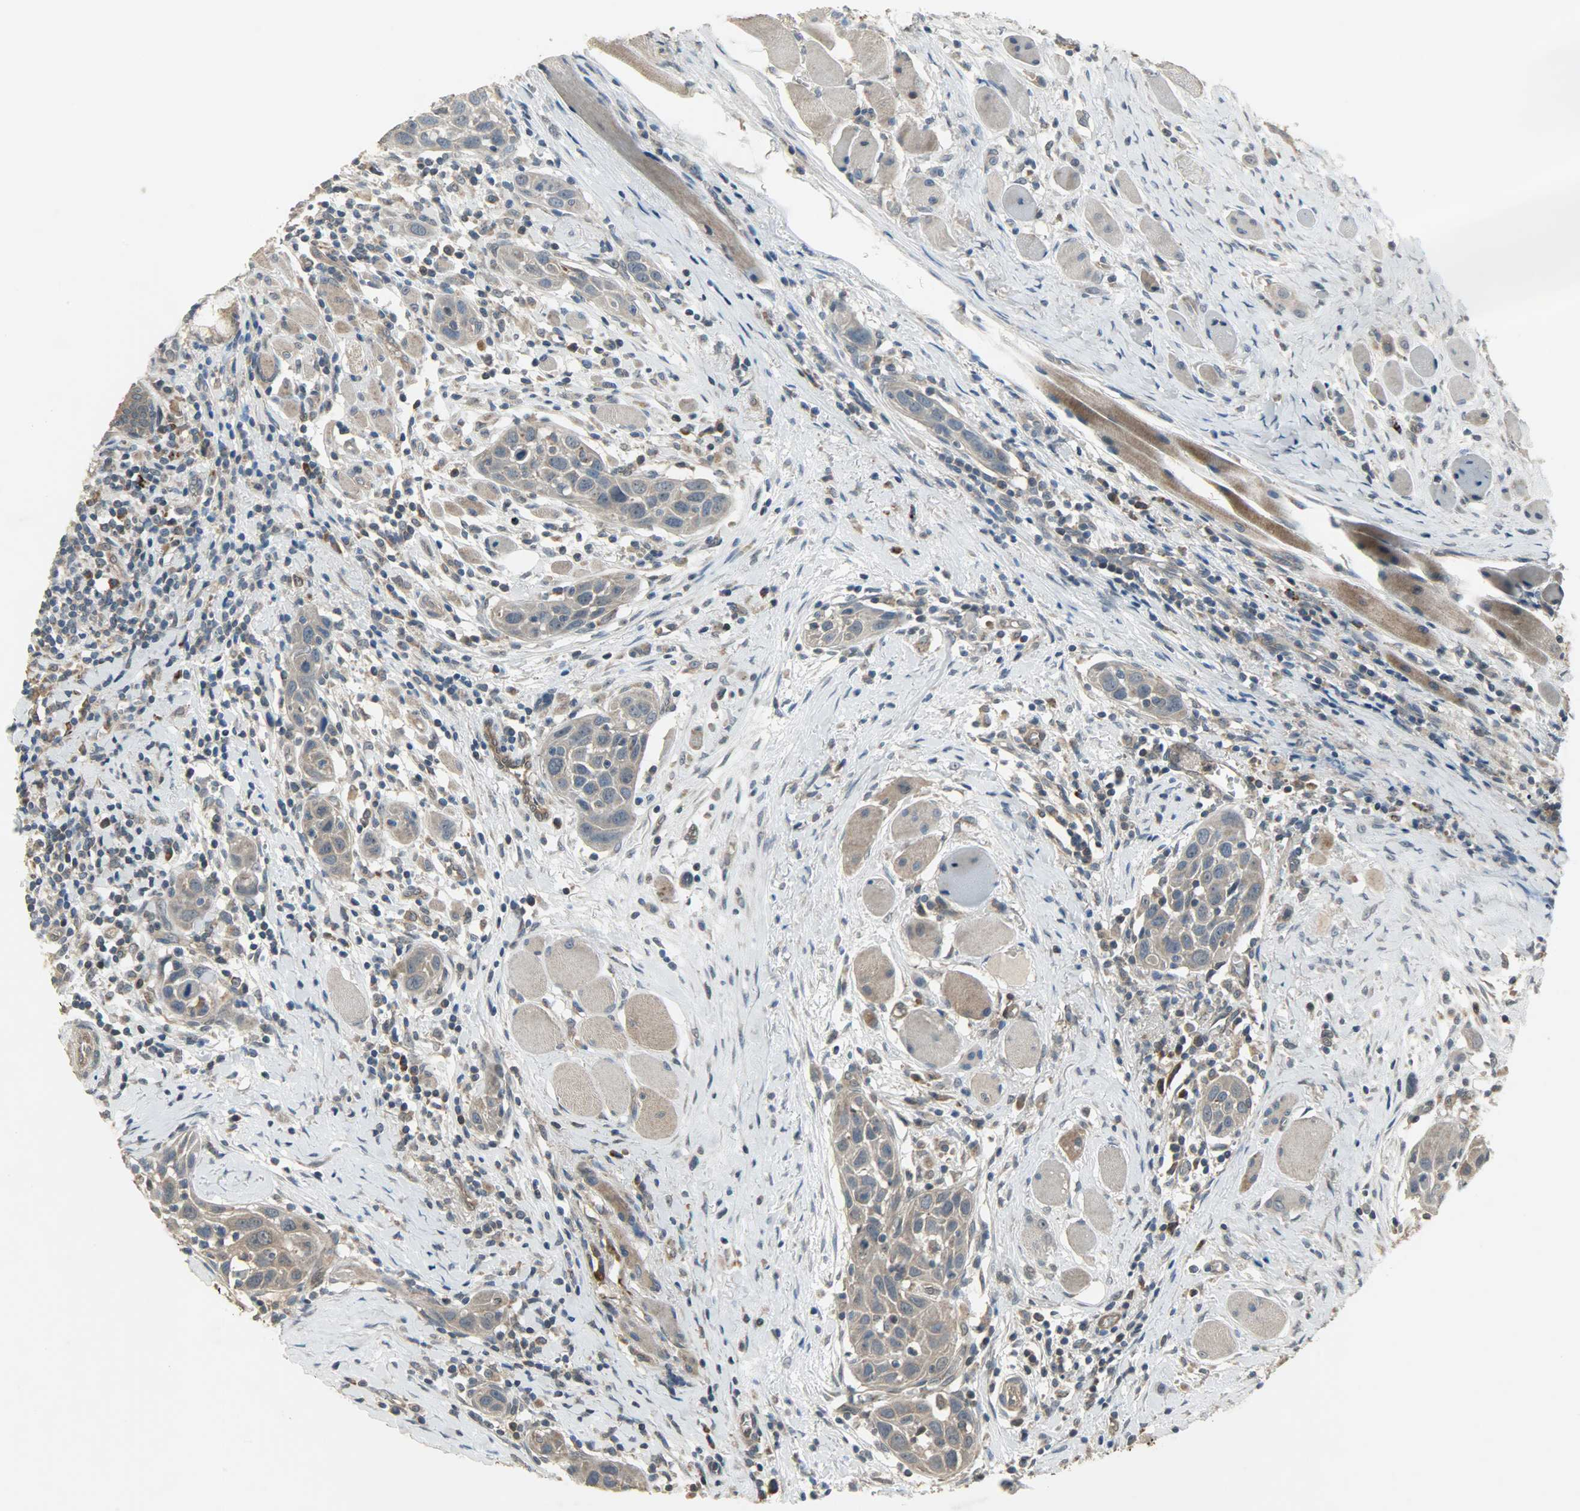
{"staining": {"intensity": "moderate", "quantity": ">75%", "location": "cytoplasmic/membranous"}, "tissue": "head and neck cancer", "cell_type": "Tumor cells", "image_type": "cancer", "snomed": [{"axis": "morphology", "description": "Squamous cell carcinoma, NOS"}, {"axis": "topography", "description": "Oral tissue"}, {"axis": "topography", "description": "Head-Neck"}], "caption": "Head and neck cancer stained with a brown dye shows moderate cytoplasmic/membranous positive staining in about >75% of tumor cells.", "gene": "AMT", "patient": {"sex": "female", "age": 50}}